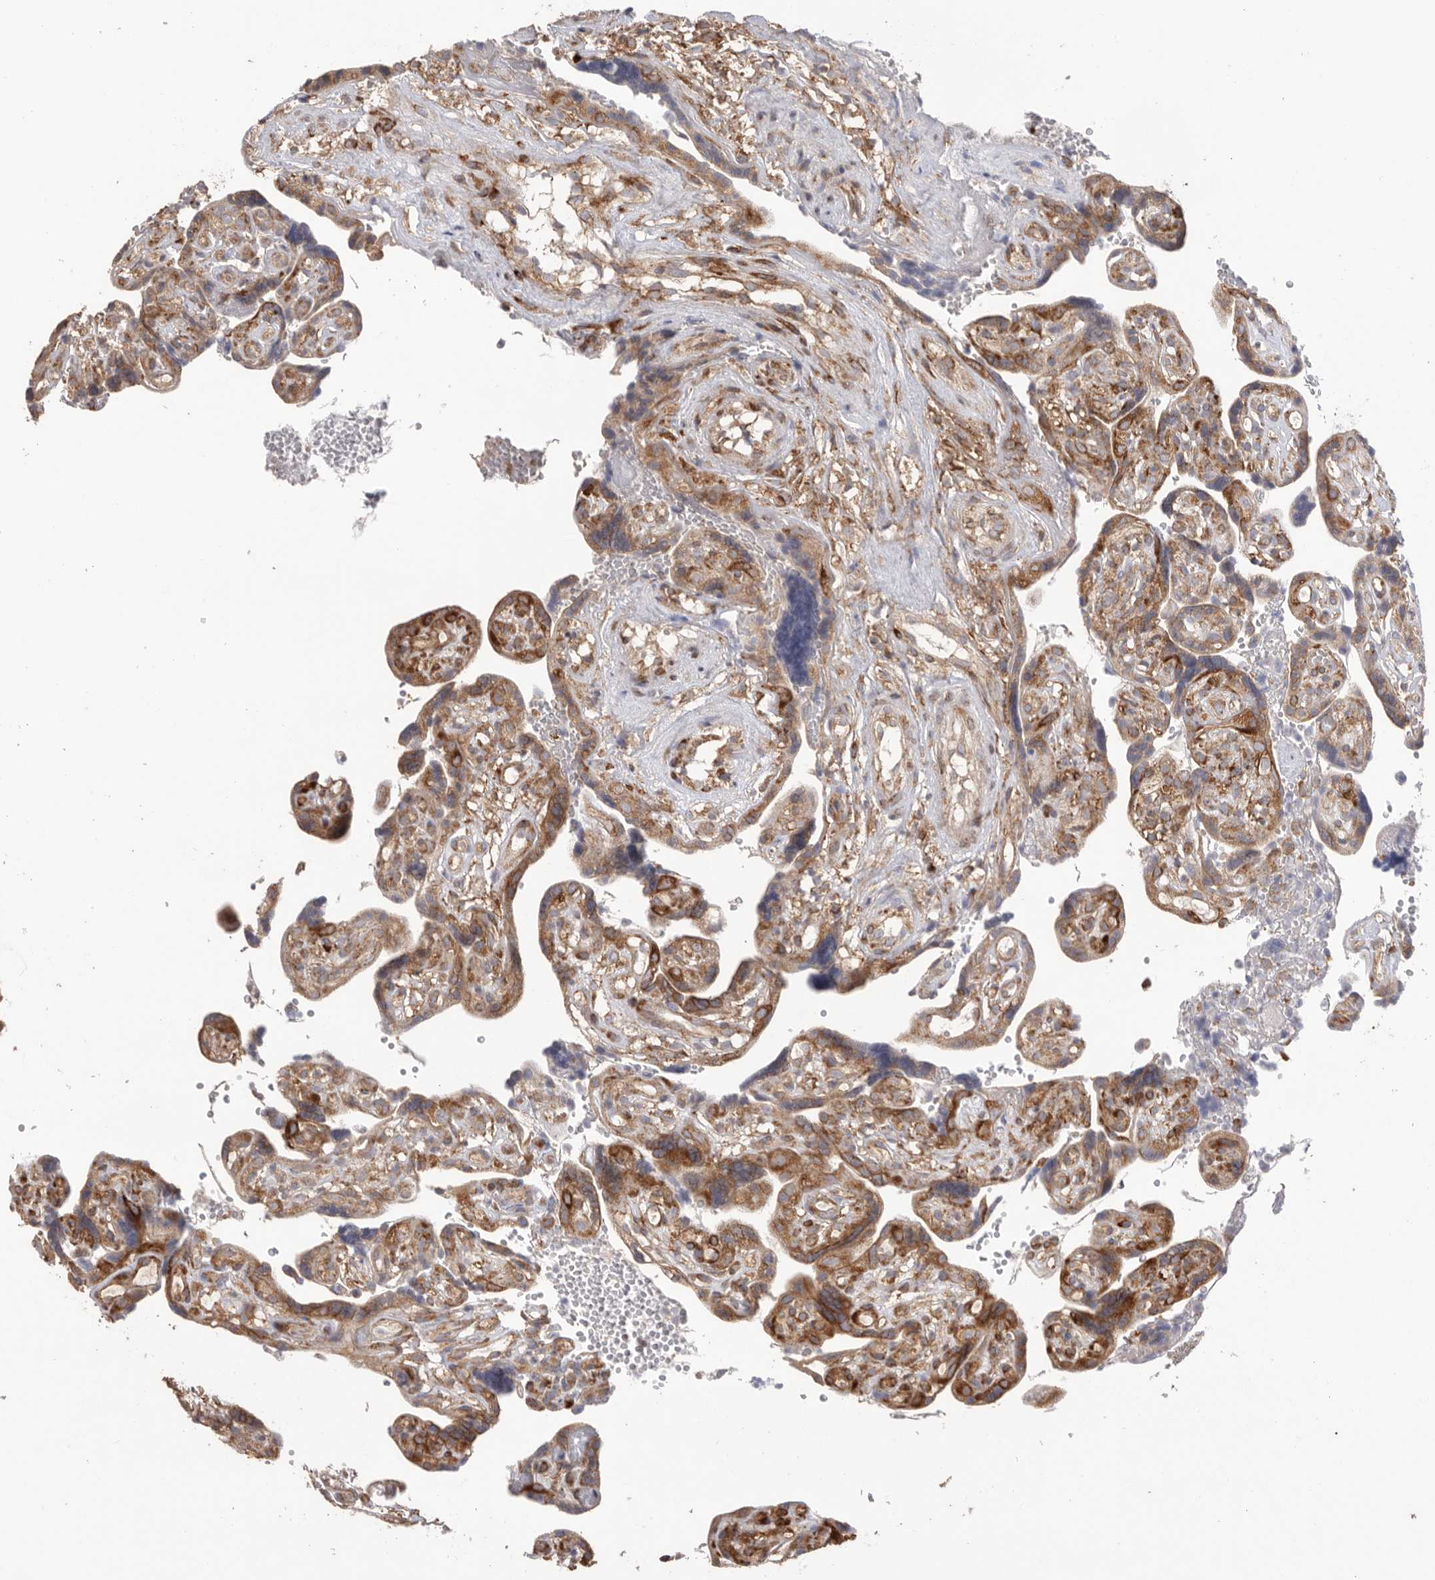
{"staining": {"intensity": "moderate", "quantity": ">75%", "location": "cytoplasmic/membranous"}, "tissue": "placenta", "cell_type": "Decidual cells", "image_type": "normal", "snomed": [{"axis": "morphology", "description": "Normal tissue, NOS"}, {"axis": "topography", "description": "Placenta"}], "caption": "Protein staining demonstrates moderate cytoplasmic/membranous staining in approximately >75% of decidual cells in benign placenta.", "gene": "SERBP1", "patient": {"sex": "female", "age": 30}}